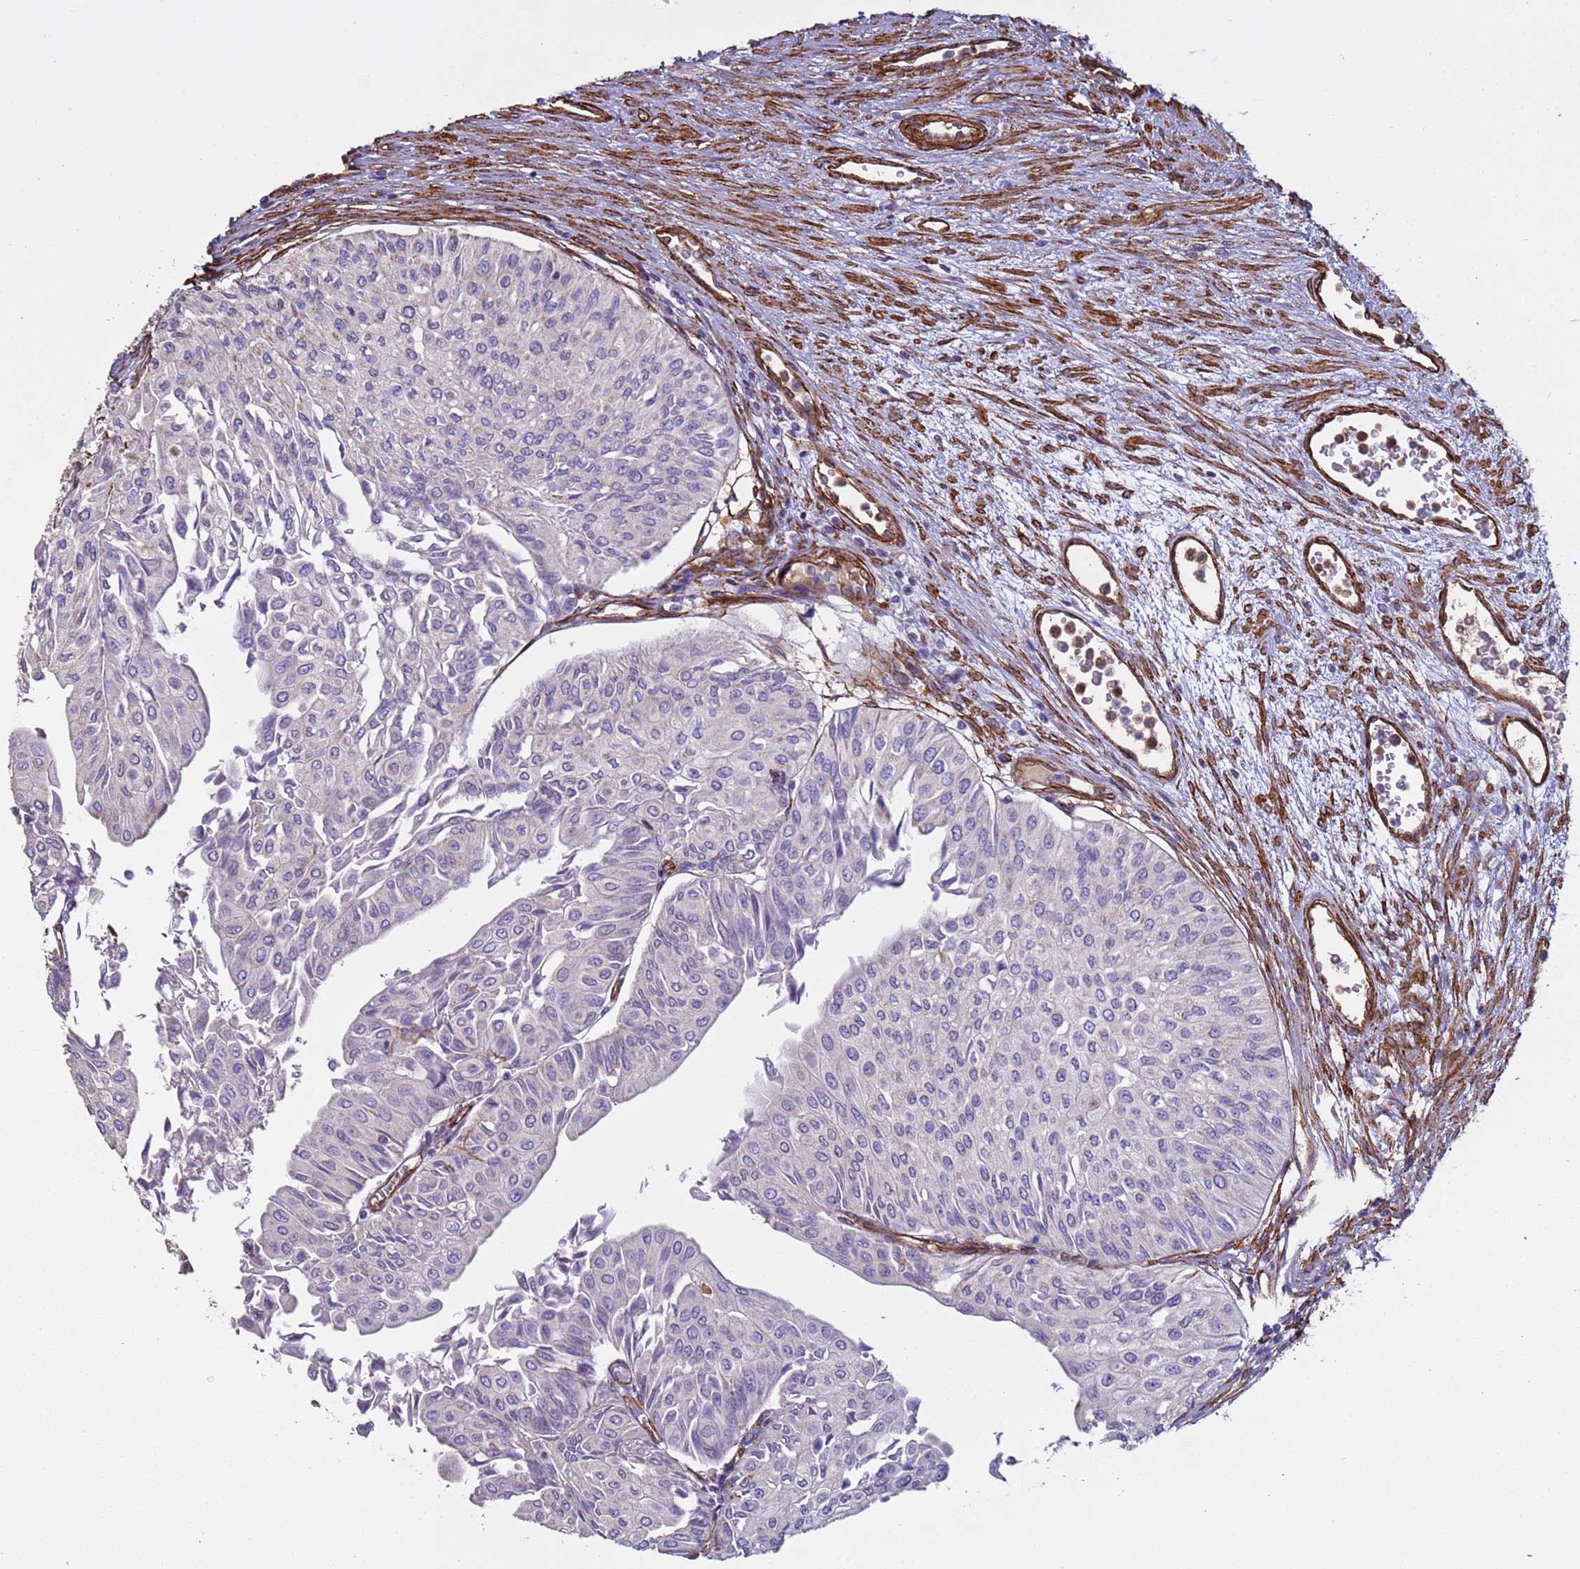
{"staining": {"intensity": "negative", "quantity": "none", "location": "none"}, "tissue": "urothelial cancer", "cell_type": "Tumor cells", "image_type": "cancer", "snomed": [{"axis": "morphology", "description": "Urothelial carcinoma, Low grade"}, {"axis": "topography", "description": "Urinary bladder"}], "caption": "The micrograph demonstrates no significant staining in tumor cells of low-grade urothelial carcinoma.", "gene": "GASK1A", "patient": {"sex": "male", "age": 67}}